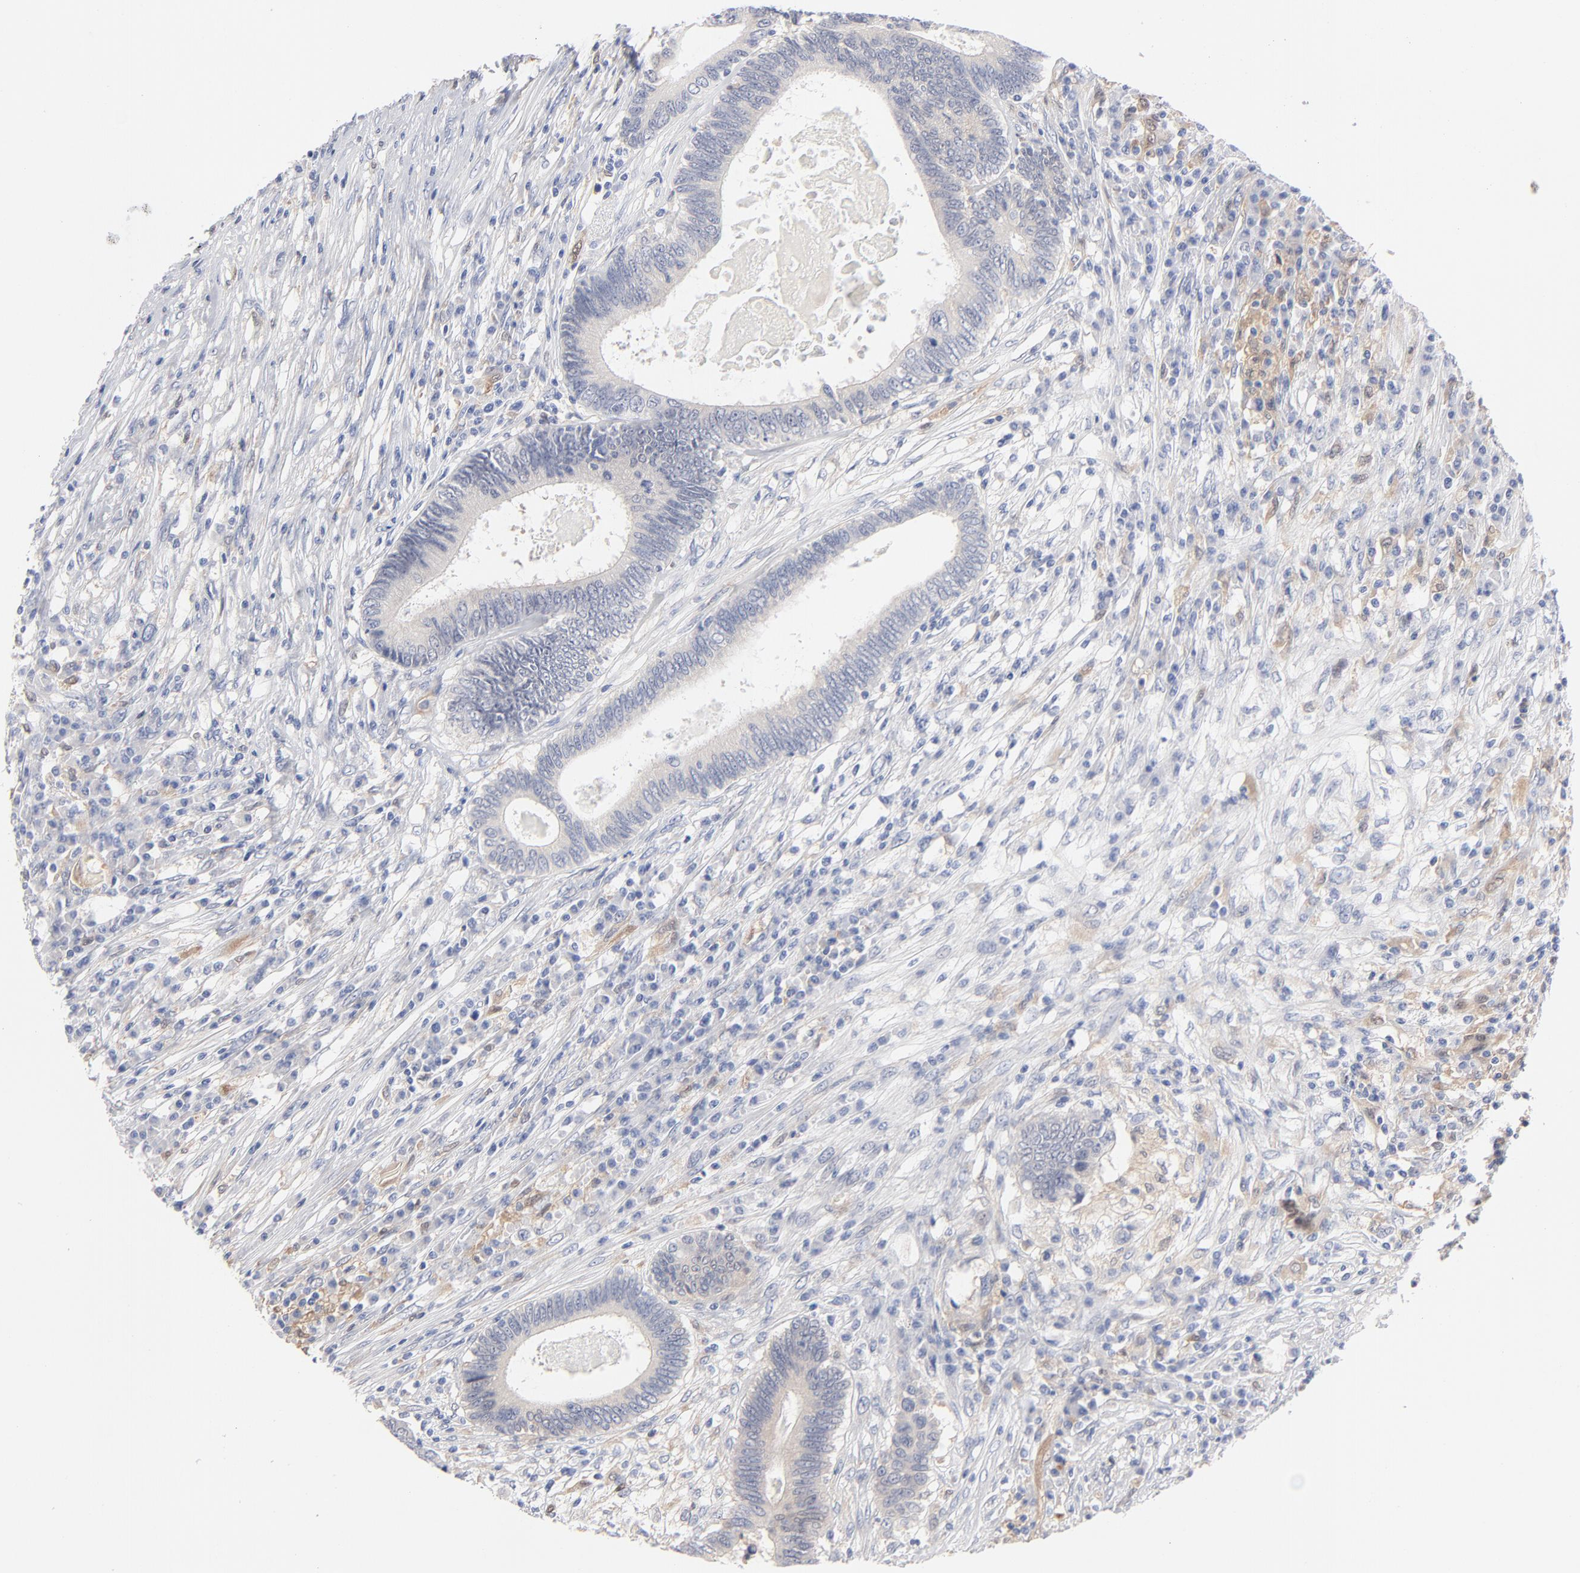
{"staining": {"intensity": "negative", "quantity": "none", "location": "none"}, "tissue": "colorectal cancer", "cell_type": "Tumor cells", "image_type": "cancer", "snomed": [{"axis": "morphology", "description": "Adenocarcinoma, NOS"}, {"axis": "topography", "description": "Colon"}], "caption": "This is a histopathology image of immunohistochemistry staining of colorectal cancer (adenocarcinoma), which shows no staining in tumor cells. (Stains: DAB IHC with hematoxylin counter stain, Microscopy: brightfield microscopy at high magnification).", "gene": "ARRB1", "patient": {"sex": "female", "age": 78}}